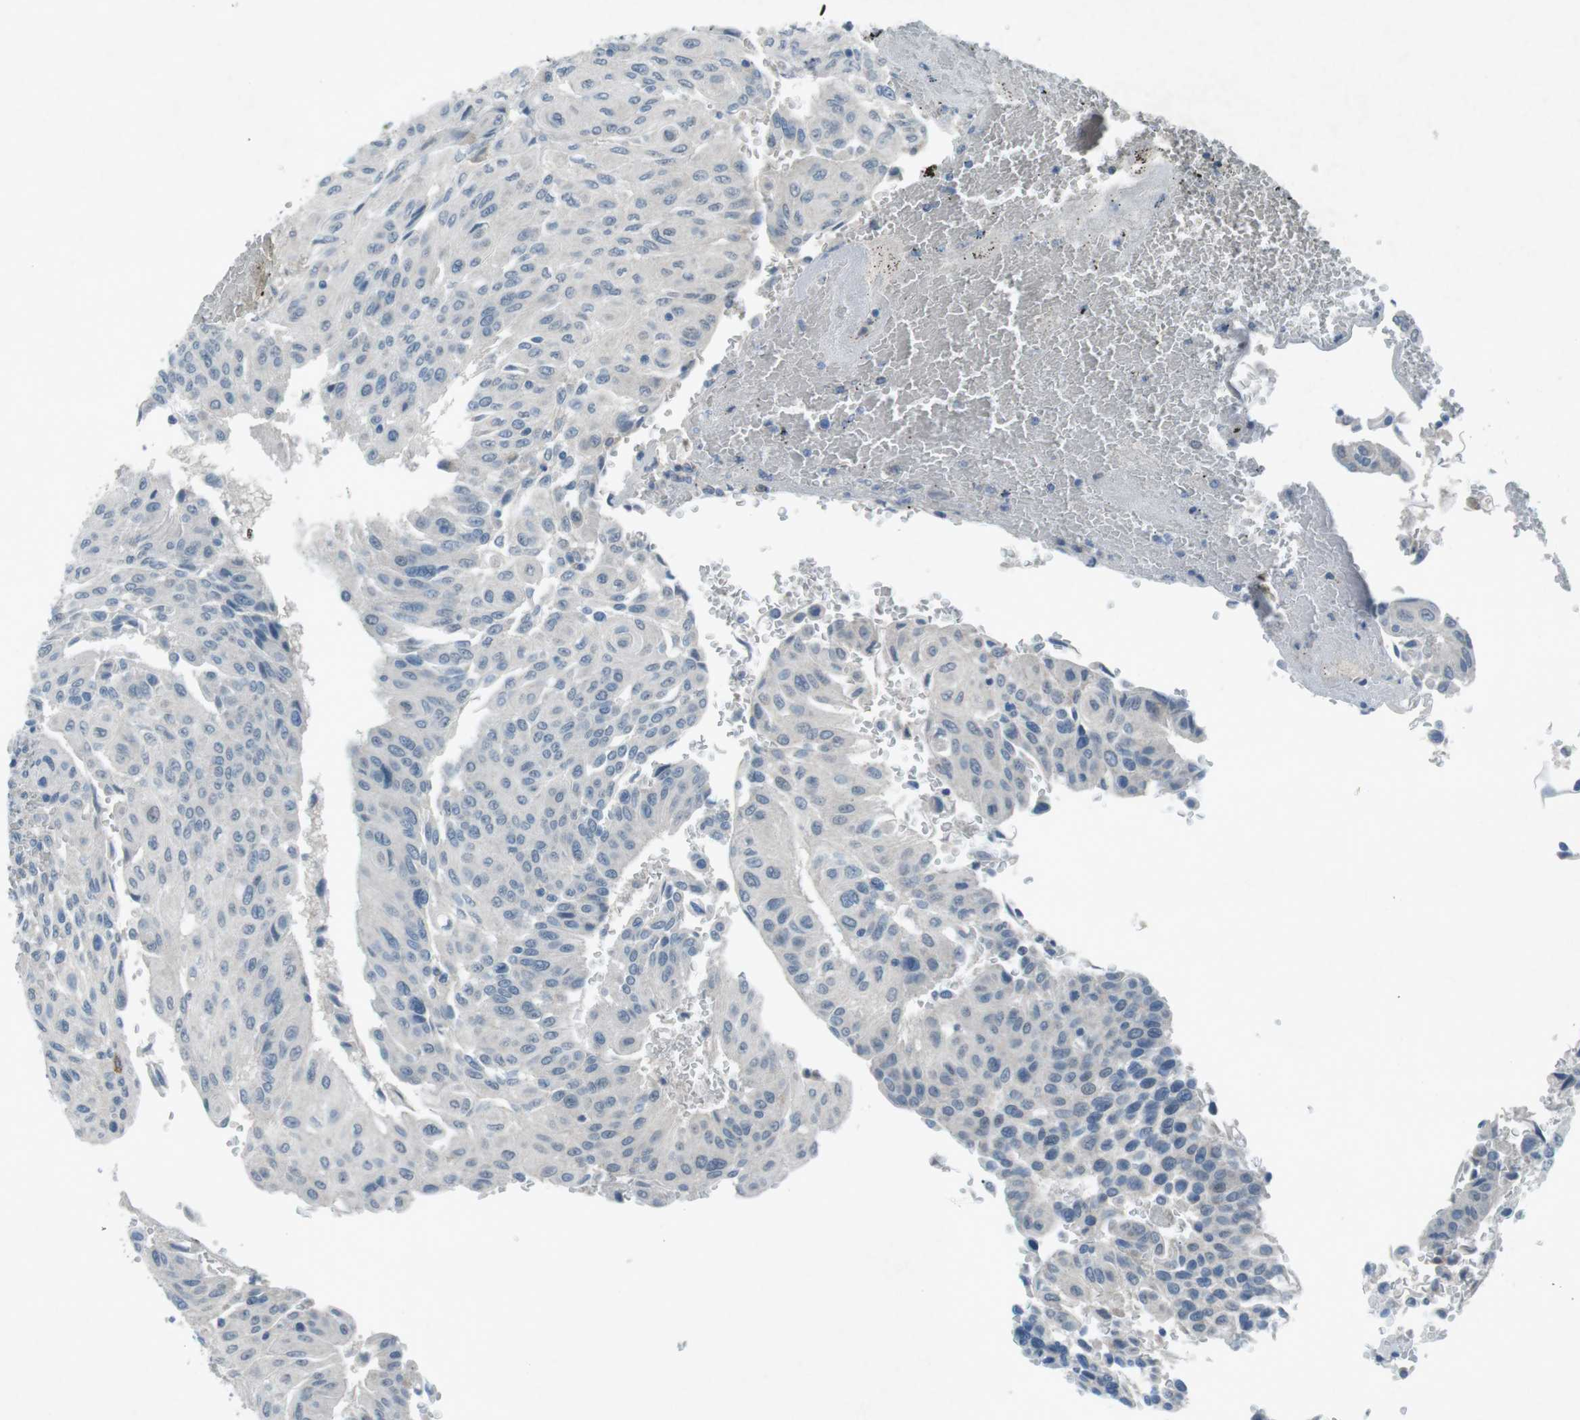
{"staining": {"intensity": "negative", "quantity": "none", "location": "none"}, "tissue": "urothelial cancer", "cell_type": "Tumor cells", "image_type": "cancer", "snomed": [{"axis": "morphology", "description": "Urothelial carcinoma, High grade"}, {"axis": "topography", "description": "Urinary bladder"}], "caption": "There is no significant positivity in tumor cells of urothelial cancer.", "gene": "FCRLA", "patient": {"sex": "male", "age": 66}}